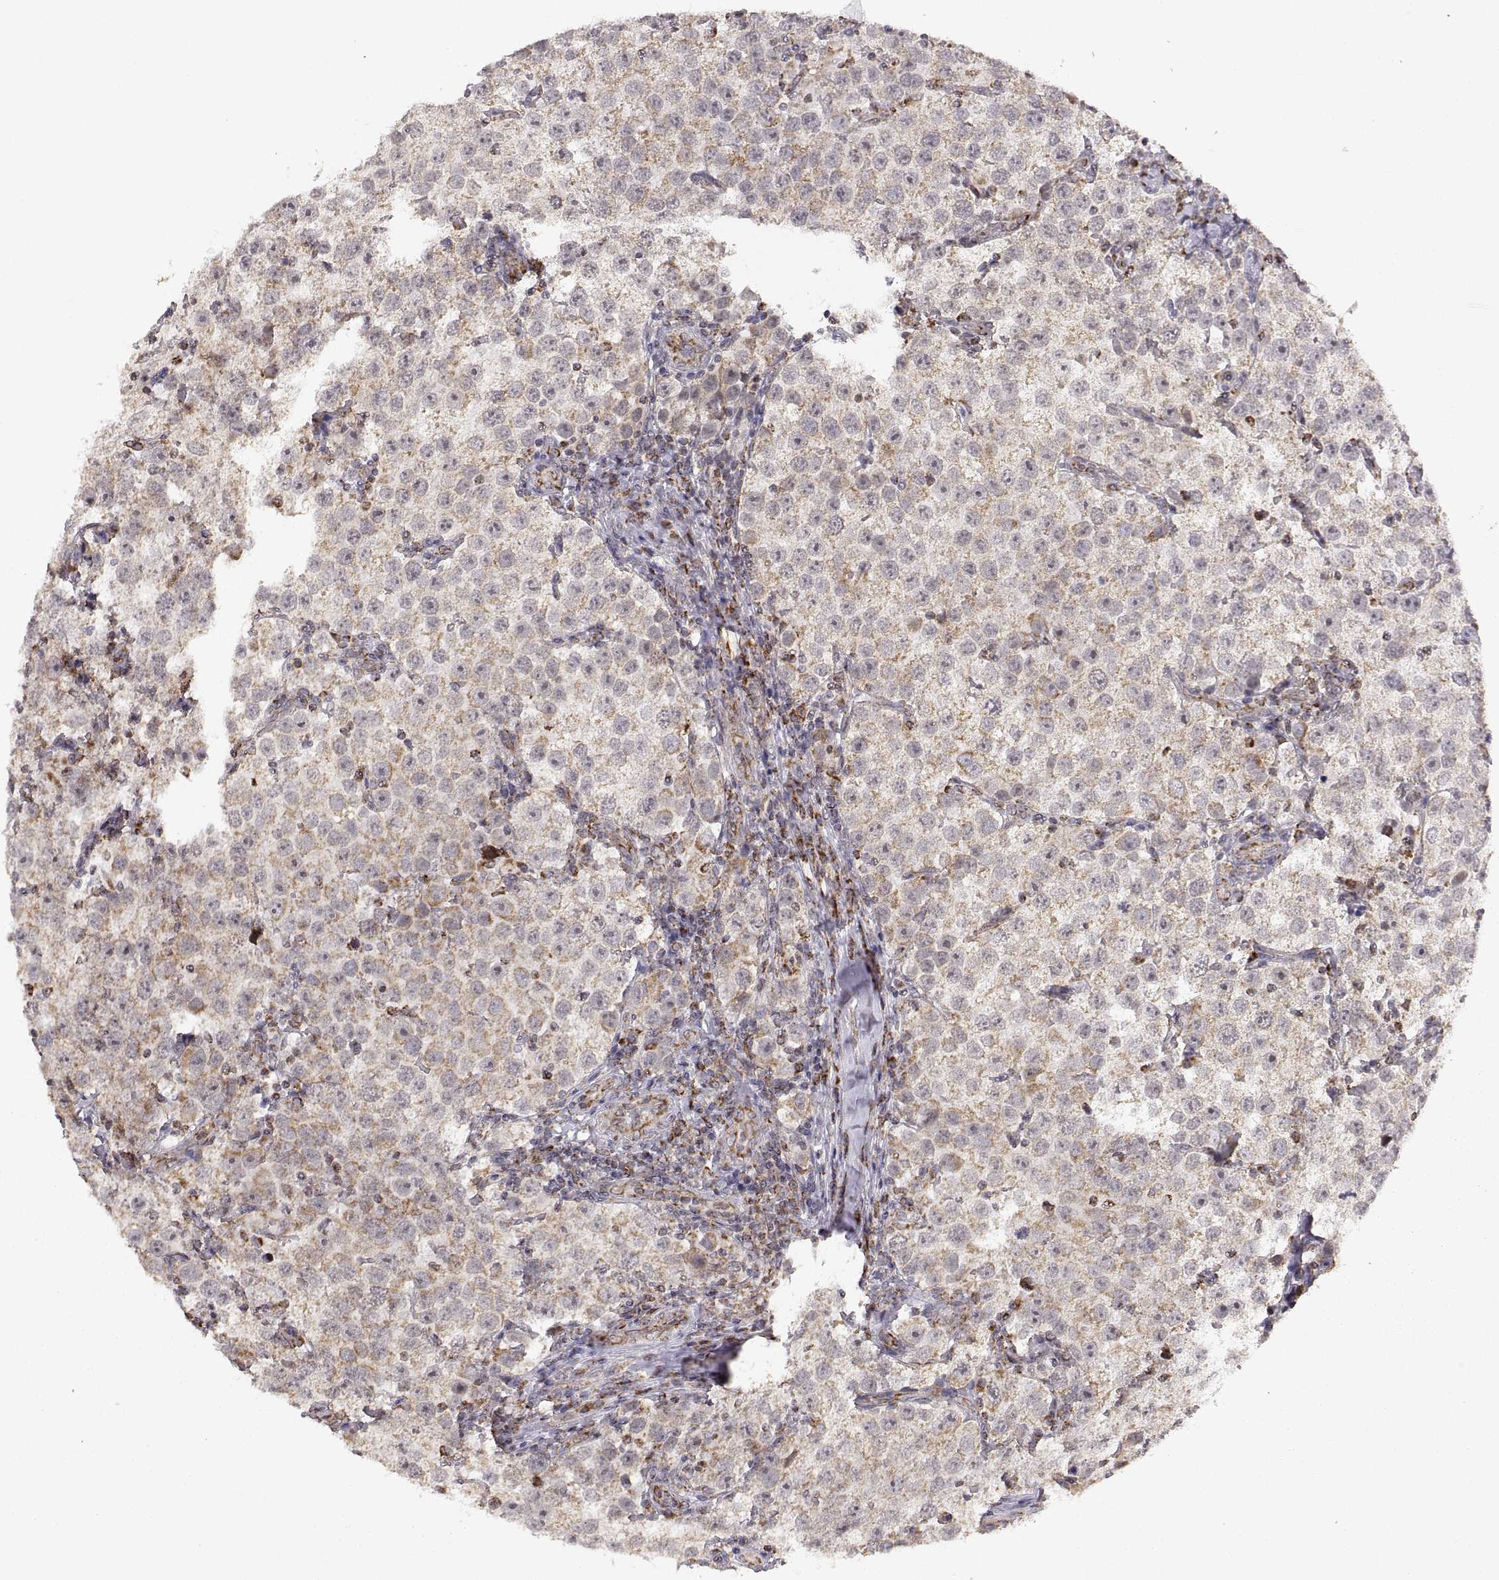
{"staining": {"intensity": "weak", "quantity": "25%-75%", "location": "cytoplasmic/membranous"}, "tissue": "testis cancer", "cell_type": "Tumor cells", "image_type": "cancer", "snomed": [{"axis": "morphology", "description": "Seminoma, NOS"}, {"axis": "topography", "description": "Testis"}], "caption": "High-magnification brightfield microscopy of testis seminoma stained with DAB (3,3'-diaminobenzidine) (brown) and counterstained with hematoxylin (blue). tumor cells exhibit weak cytoplasmic/membranous positivity is present in approximately25%-75% of cells.", "gene": "MANBAL", "patient": {"sex": "male", "age": 37}}